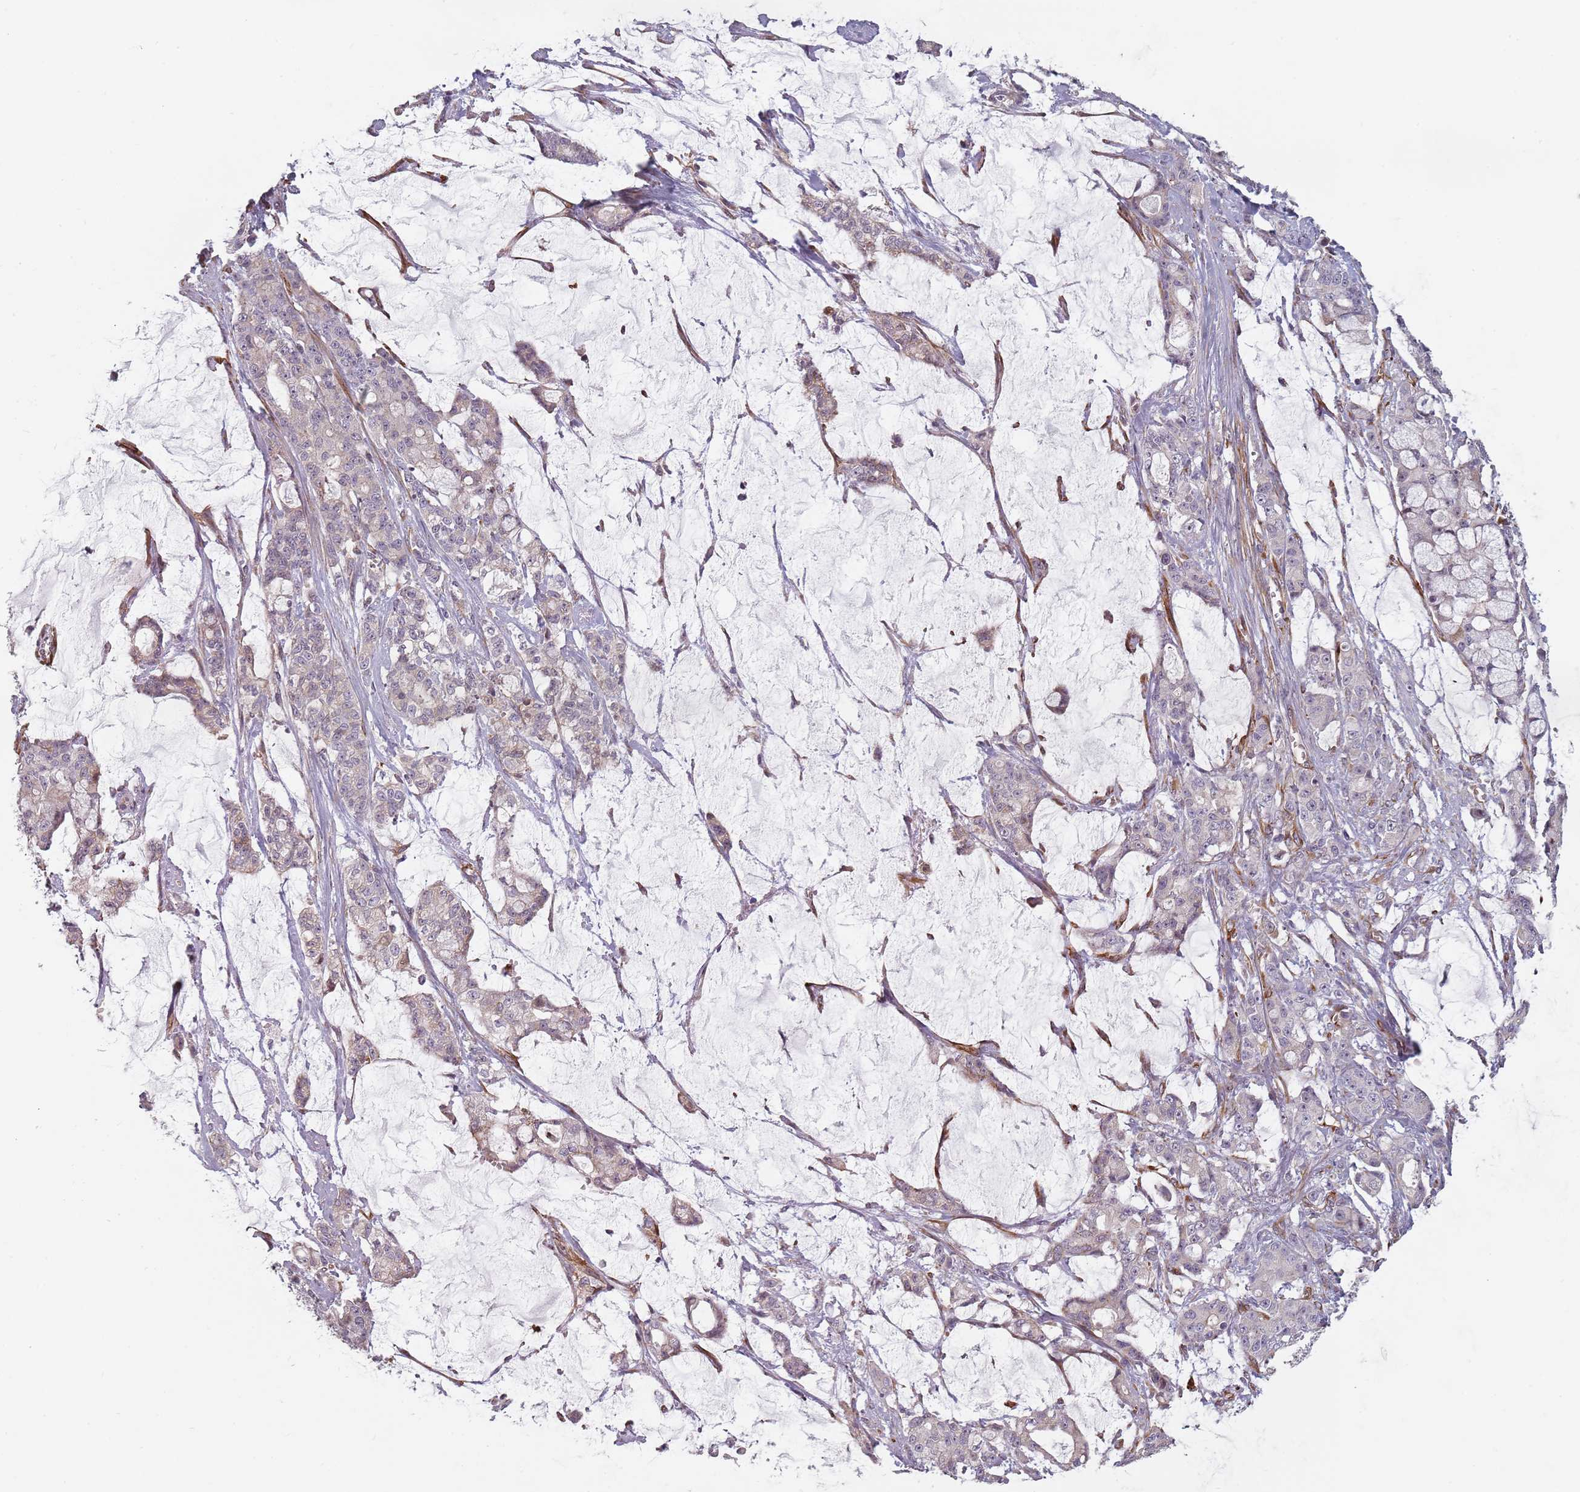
{"staining": {"intensity": "negative", "quantity": "none", "location": "none"}, "tissue": "pancreatic cancer", "cell_type": "Tumor cells", "image_type": "cancer", "snomed": [{"axis": "morphology", "description": "Adenocarcinoma, NOS"}, {"axis": "topography", "description": "Pancreas"}], "caption": "DAB immunohistochemical staining of pancreatic cancer (adenocarcinoma) reveals no significant positivity in tumor cells.", "gene": "GAS2L3", "patient": {"sex": "female", "age": 73}}